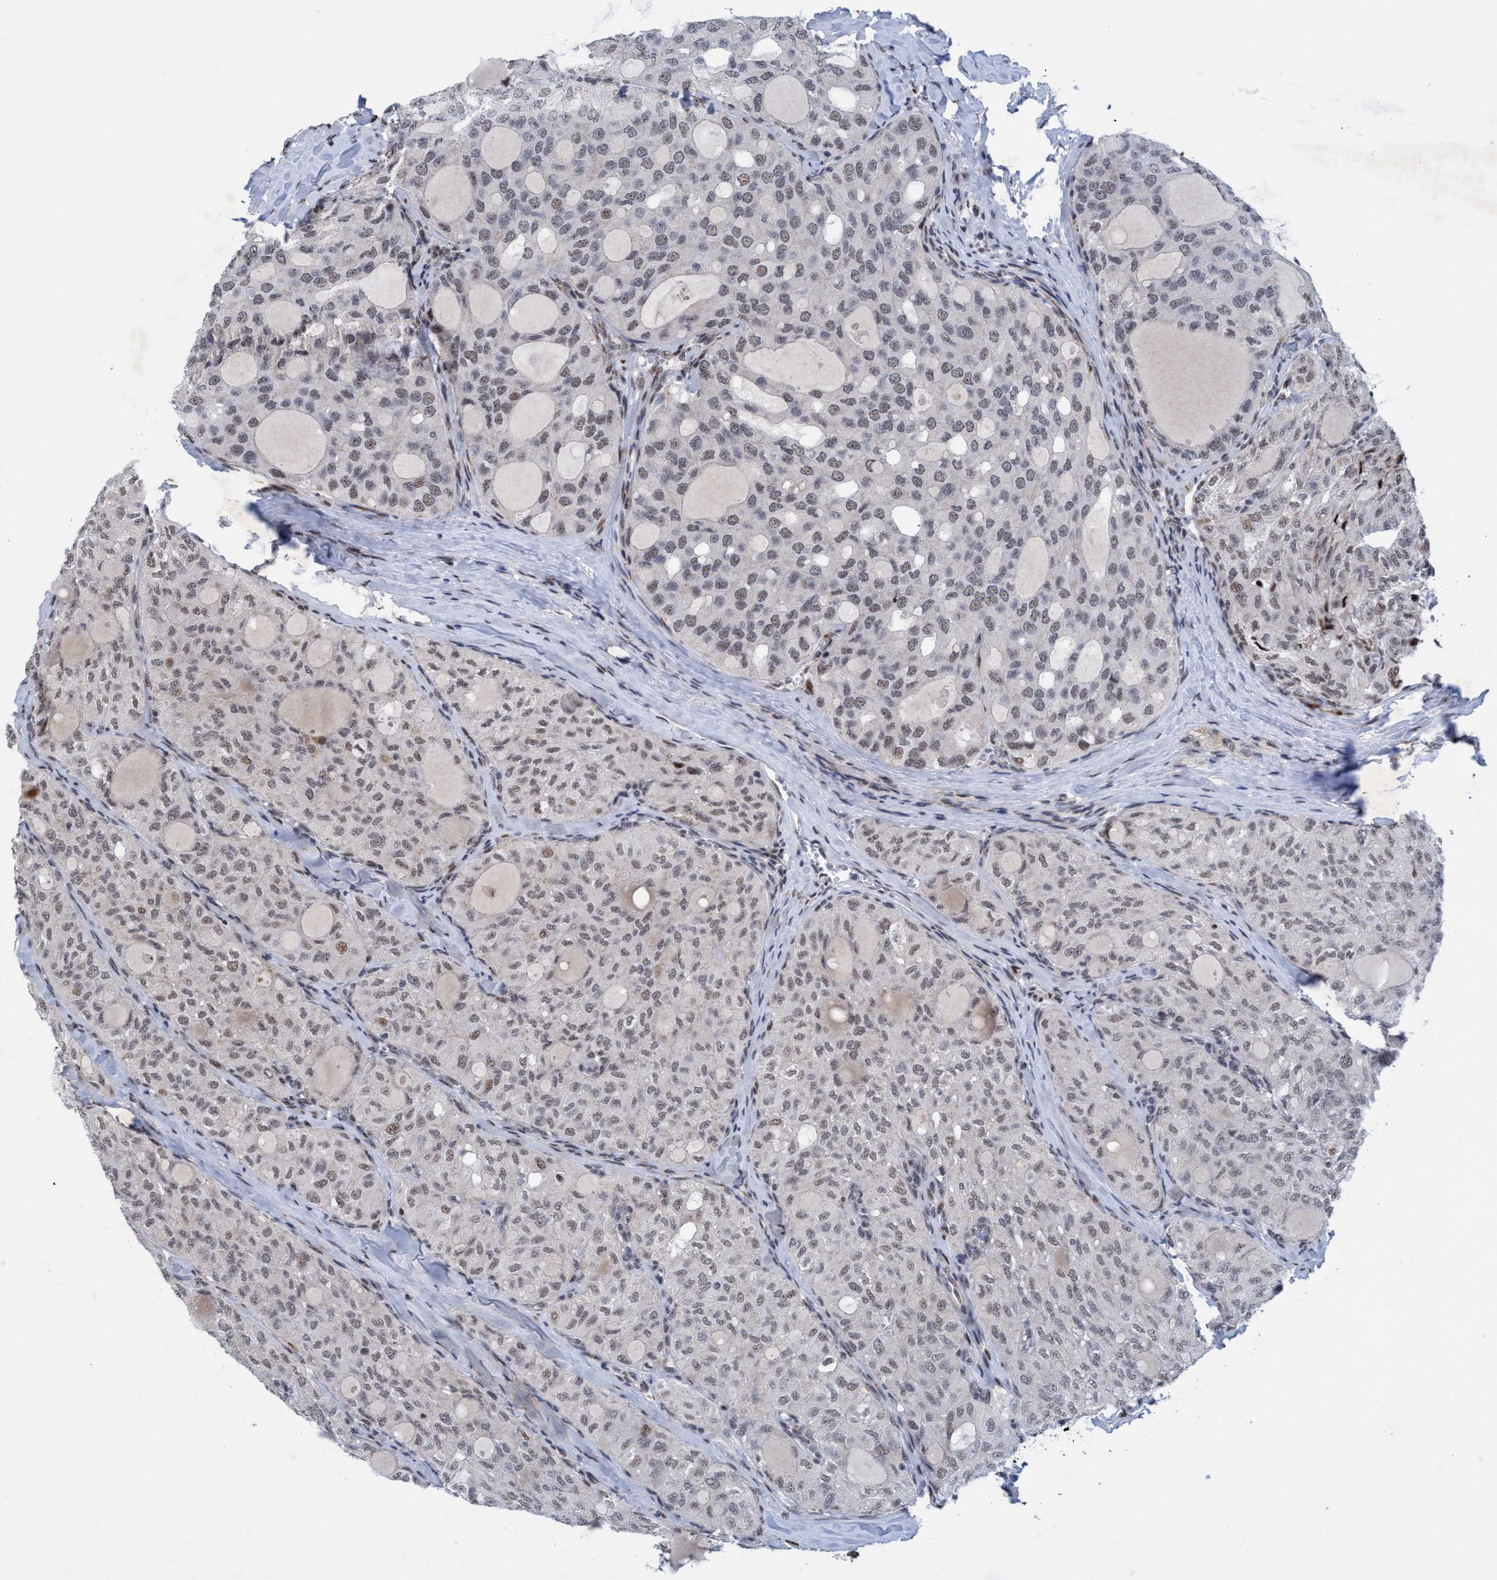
{"staining": {"intensity": "weak", "quantity": "25%-75%", "location": "nuclear"}, "tissue": "thyroid cancer", "cell_type": "Tumor cells", "image_type": "cancer", "snomed": [{"axis": "morphology", "description": "Follicular adenoma carcinoma, NOS"}, {"axis": "topography", "description": "Thyroid gland"}], "caption": "A brown stain highlights weak nuclear staining of a protein in thyroid follicular adenoma carcinoma tumor cells.", "gene": "GLT6D1", "patient": {"sex": "male", "age": 75}}